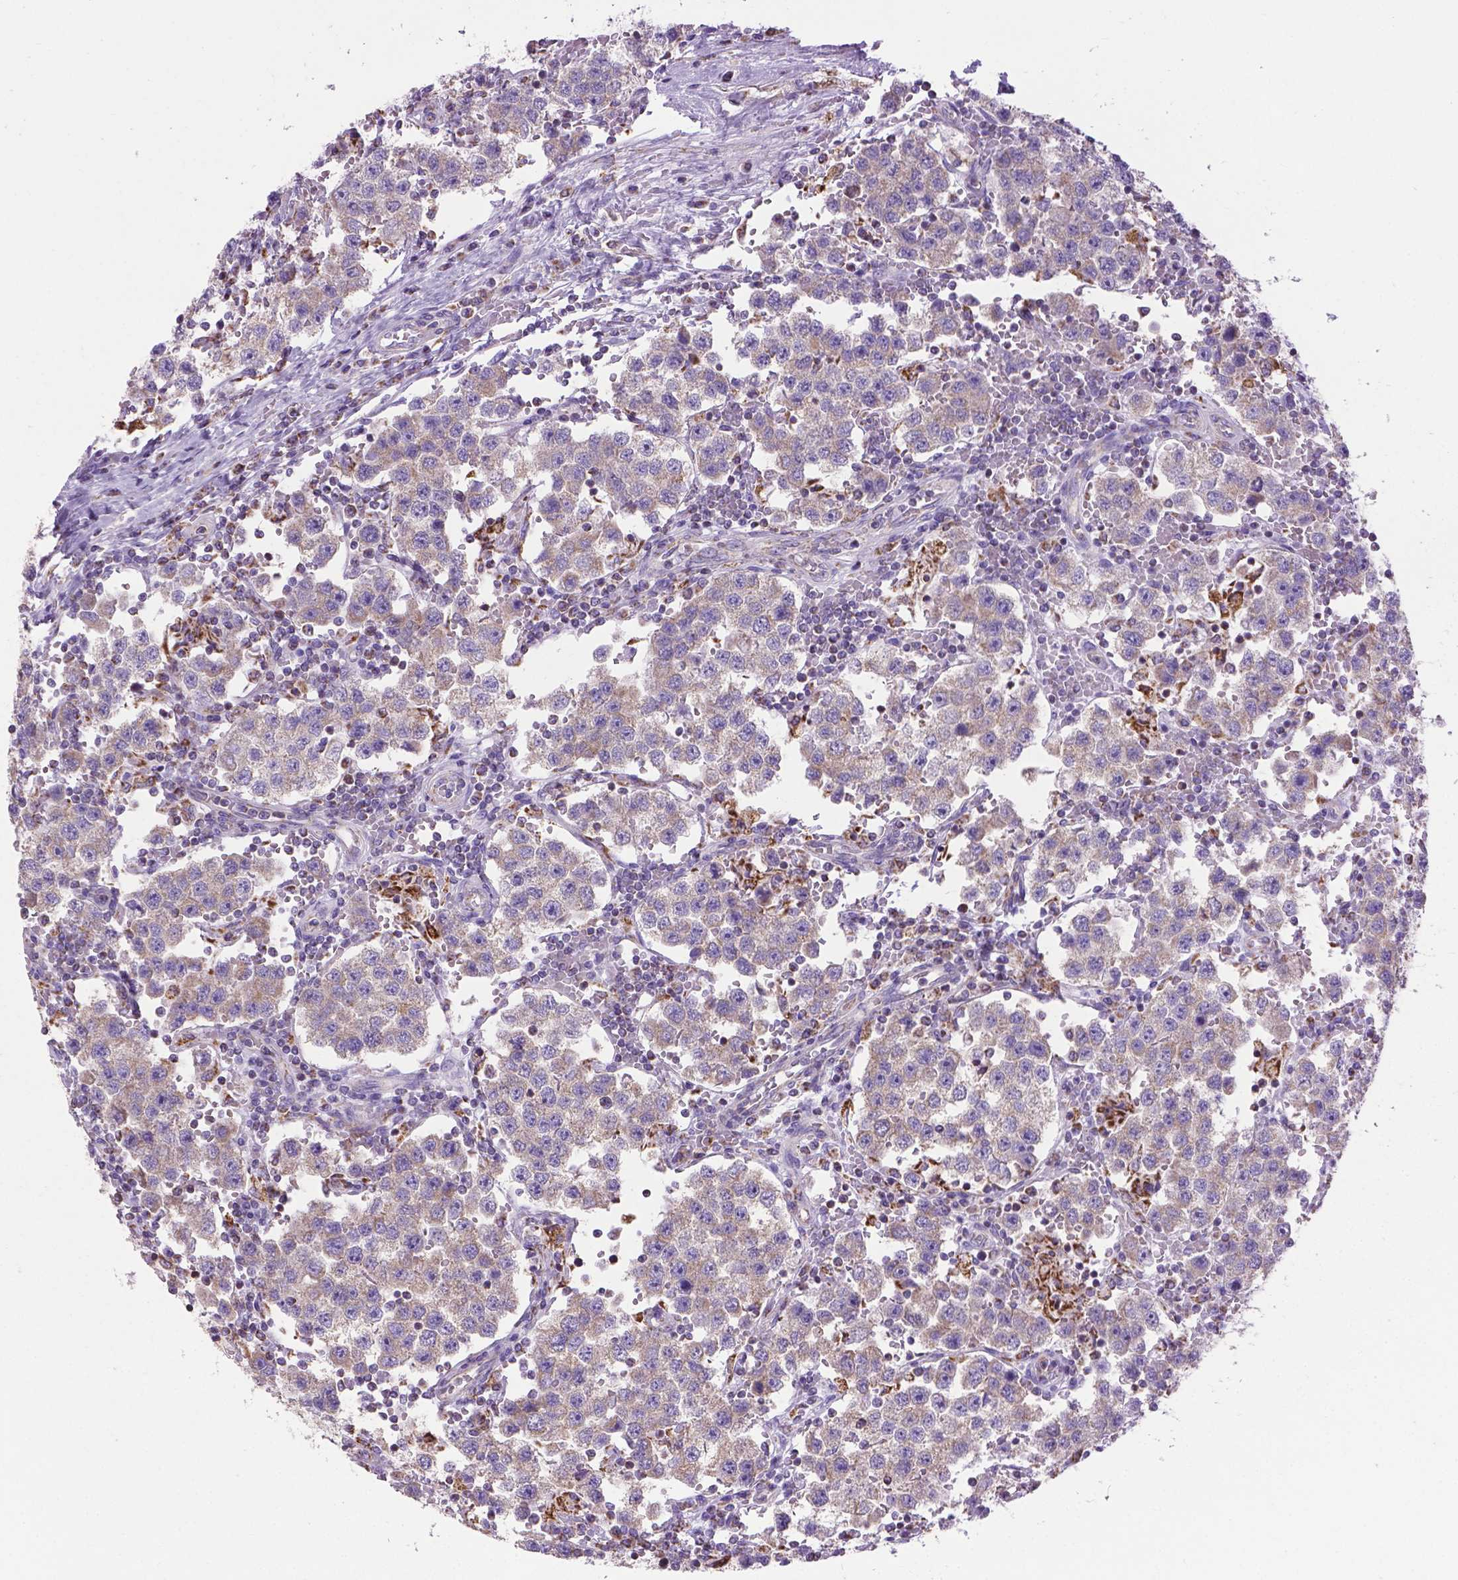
{"staining": {"intensity": "weak", "quantity": "<25%", "location": "cytoplasmic/membranous"}, "tissue": "testis cancer", "cell_type": "Tumor cells", "image_type": "cancer", "snomed": [{"axis": "morphology", "description": "Seminoma, NOS"}, {"axis": "topography", "description": "Testis"}], "caption": "DAB immunohistochemical staining of testis cancer demonstrates no significant staining in tumor cells. (DAB immunohistochemistry with hematoxylin counter stain).", "gene": "VDAC1", "patient": {"sex": "male", "age": 37}}